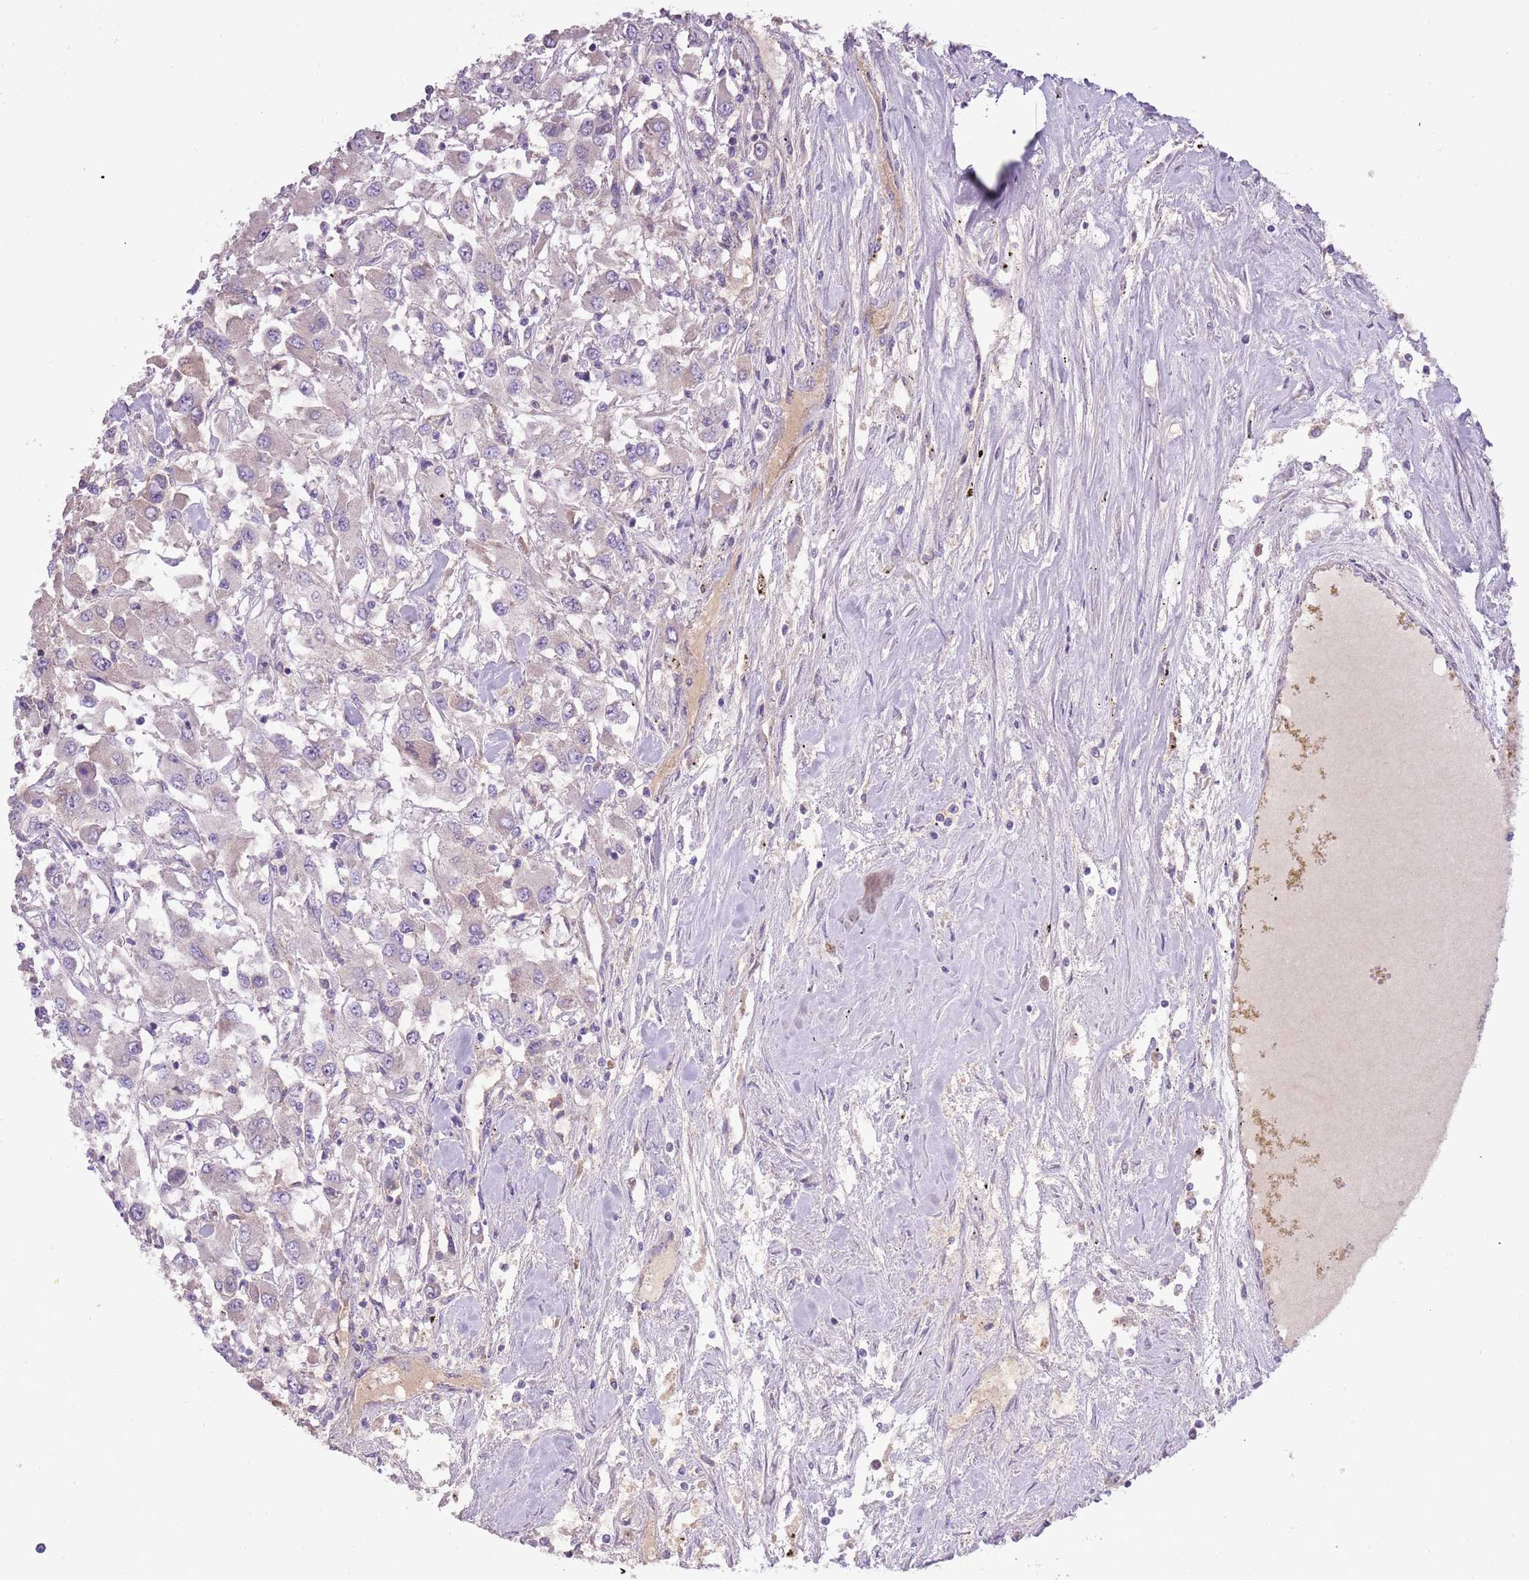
{"staining": {"intensity": "weak", "quantity": "<25%", "location": "cytoplasmic/membranous"}, "tissue": "renal cancer", "cell_type": "Tumor cells", "image_type": "cancer", "snomed": [{"axis": "morphology", "description": "Adenocarcinoma, NOS"}, {"axis": "topography", "description": "Kidney"}], "caption": "Human renal cancer (adenocarcinoma) stained for a protein using IHC exhibits no staining in tumor cells.", "gene": "SHROOM3", "patient": {"sex": "female", "age": 67}}